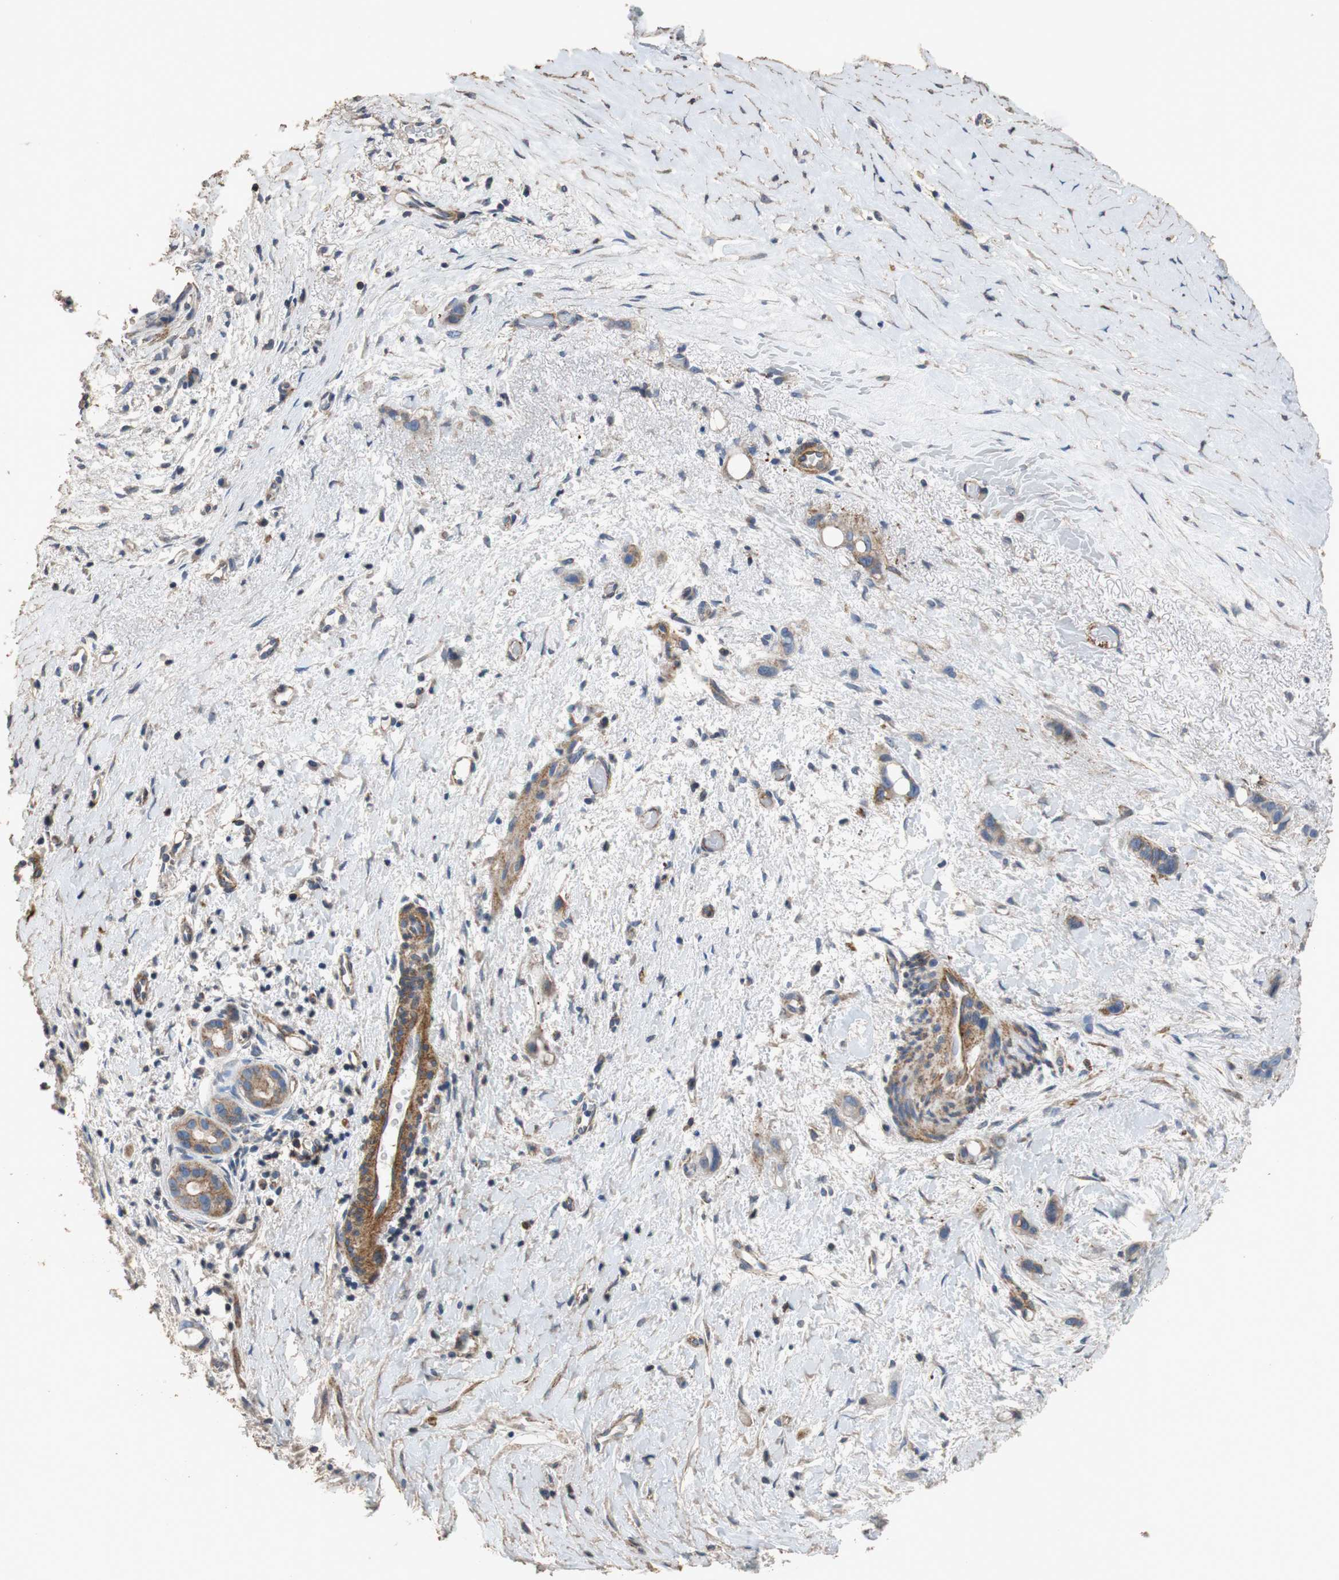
{"staining": {"intensity": "weak", "quantity": ">75%", "location": "cytoplasmic/membranous"}, "tissue": "liver cancer", "cell_type": "Tumor cells", "image_type": "cancer", "snomed": [{"axis": "morphology", "description": "Cholangiocarcinoma"}, {"axis": "topography", "description": "Liver"}], "caption": "This image demonstrates immunohistochemistry staining of cholangiocarcinoma (liver), with low weak cytoplasmic/membranous positivity in approximately >75% of tumor cells.", "gene": "PRKRA", "patient": {"sex": "female", "age": 65}}